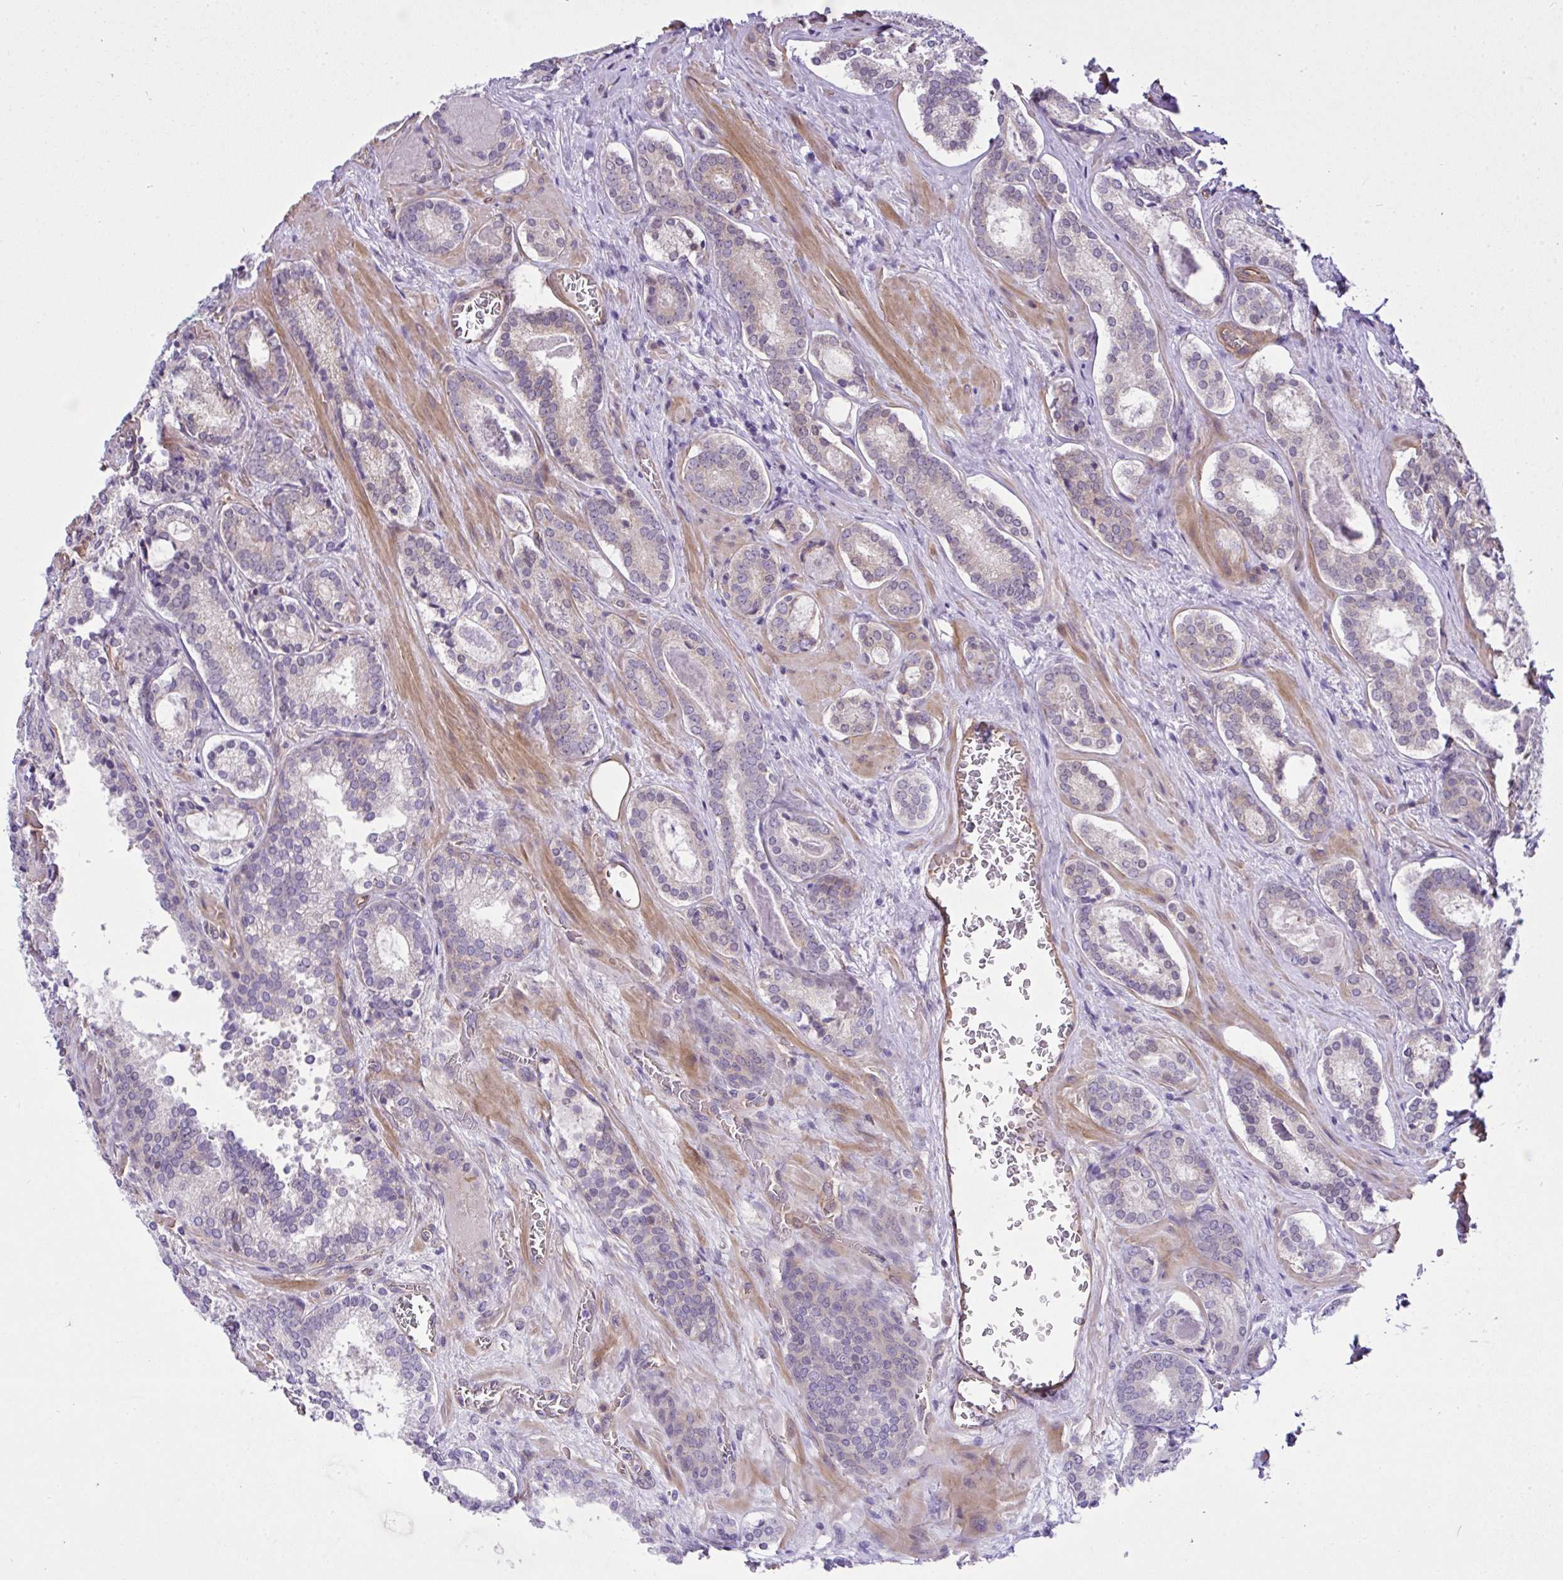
{"staining": {"intensity": "weak", "quantity": "<25%", "location": "cytoplasmic/membranous,nuclear"}, "tissue": "prostate cancer", "cell_type": "Tumor cells", "image_type": "cancer", "snomed": [{"axis": "morphology", "description": "Adenocarcinoma, Low grade"}, {"axis": "topography", "description": "Prostate"}], "caption": "Image shows no protein staining in tumor cells of prostate cancer (low-grade adenocarcinoma) tissue.", "gene": "RSKR", "patient": {"sex": "male", "age": 62}}